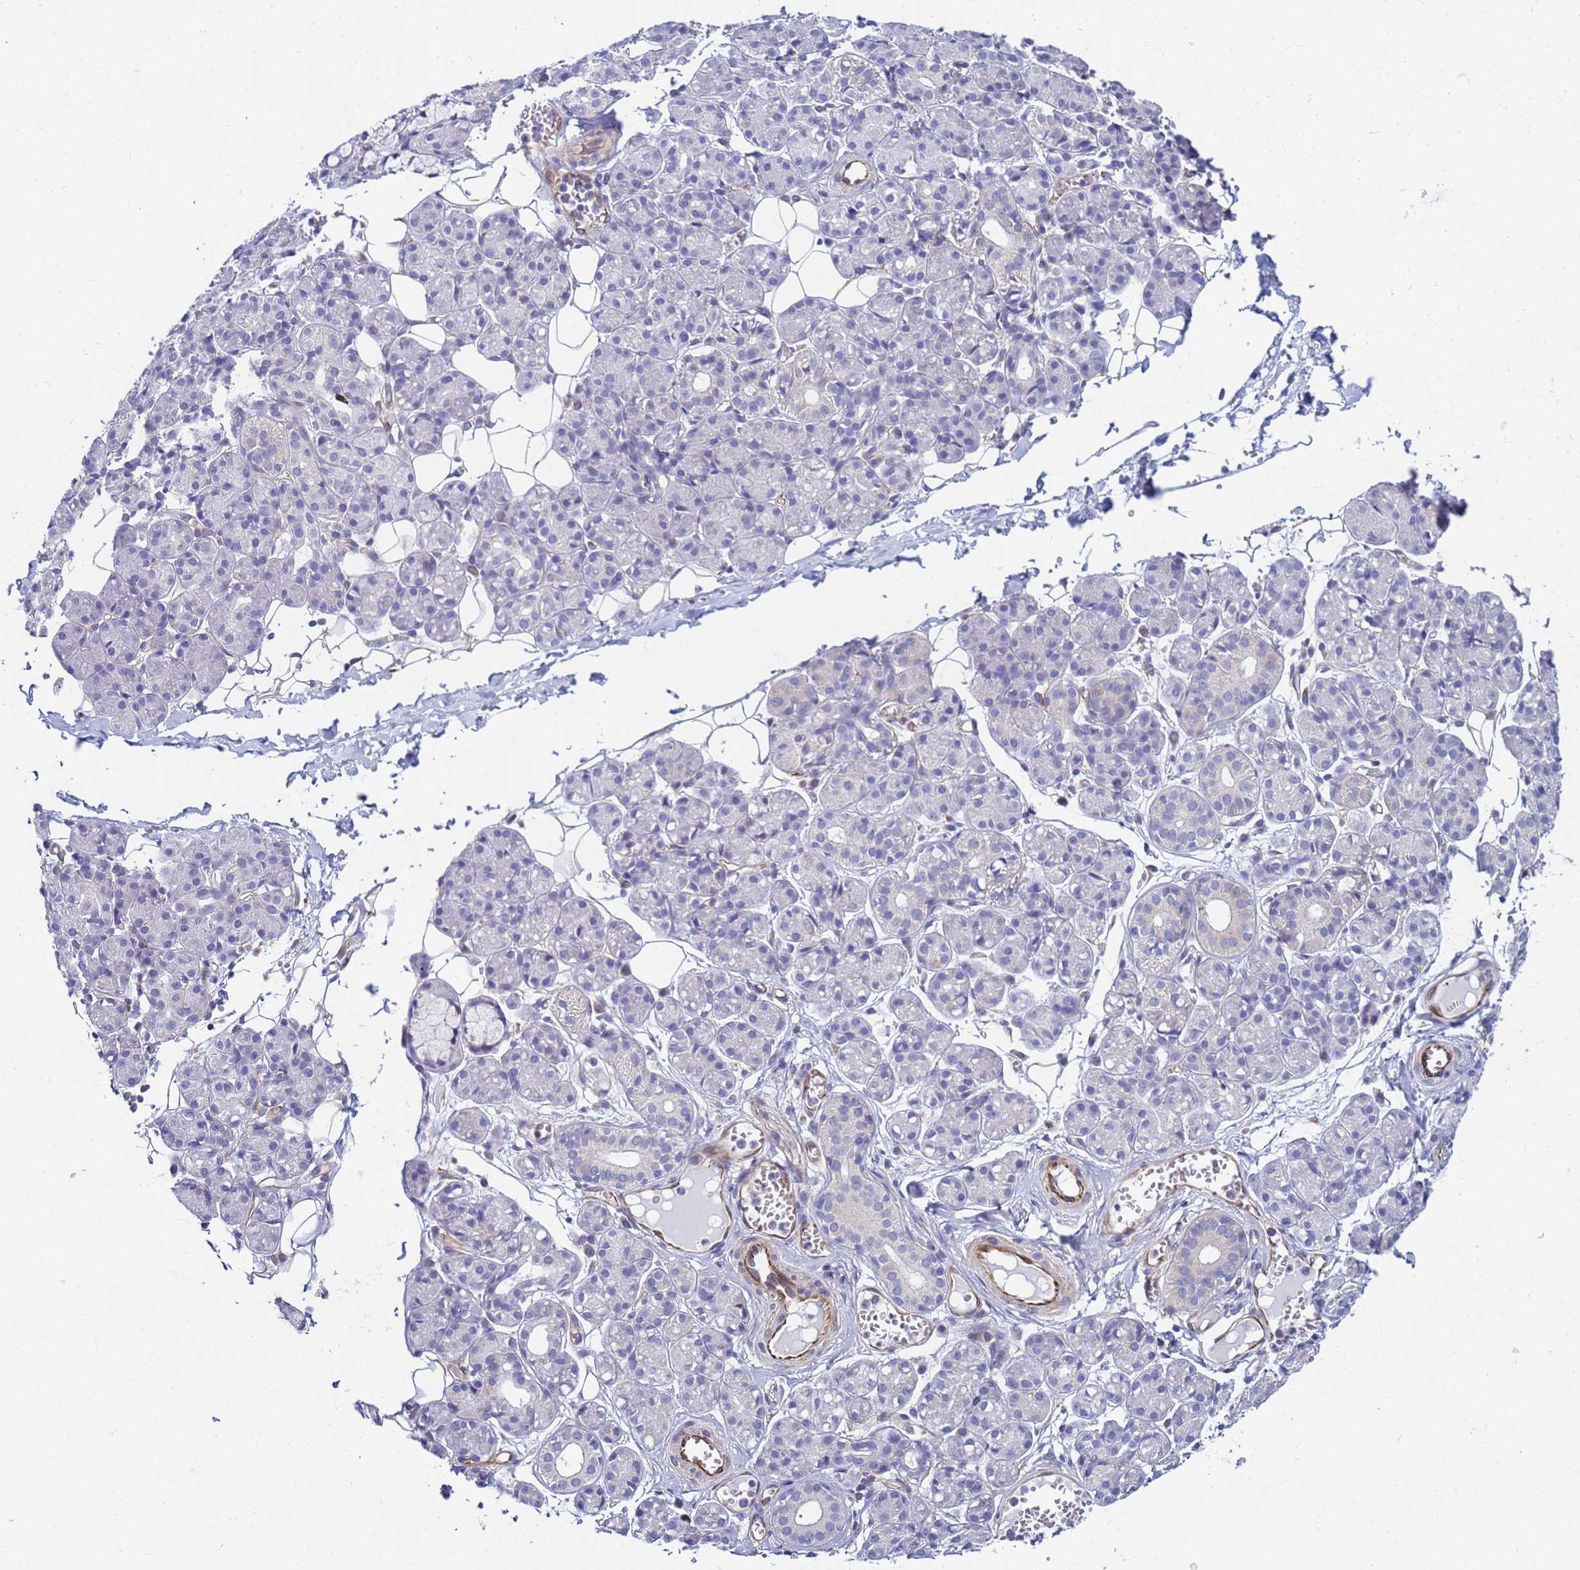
{"staining": {"intensity": "negative", "quantity": "none", "location": "none"}, "tissue": "salivary gland", "cell_type": "Glandular cells", "image_type": "normal", "snomed": [{"axis": "morphology", "description": "Normal tissue, NOS"}, {"axis": "topography", "description": "Salivary gland"}], "caption": "IHC micrograph of normal human salivary gland stained for a protein (brown), which exhibits no staining in glandular cells.", "gene": "UBXN2B", "patient": {"sex": "male", "age": 63}}